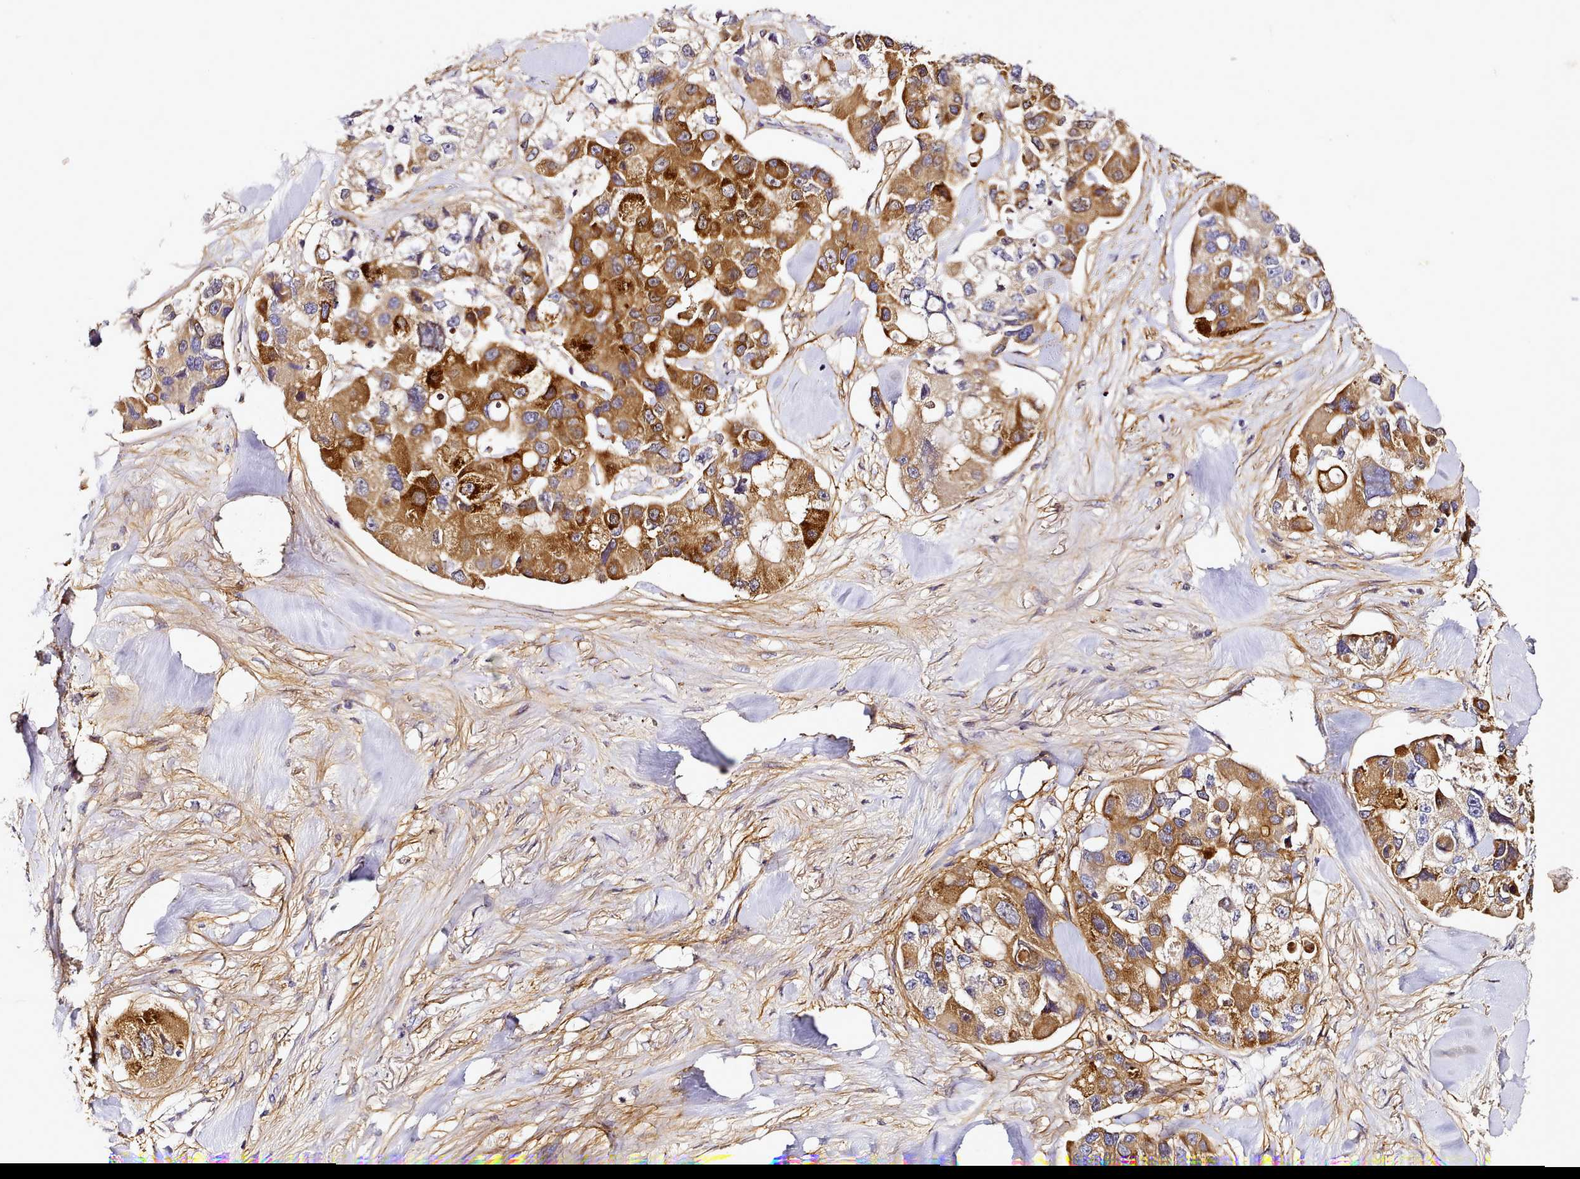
{"staining": {"intensity": "strong", "quantity": ">75%", "location": "cytoplasmic/membranous"}, "tissue": "lung cancer", "cell_type": "Tumor cells", "image_type": "cancer", "snomed": [{"axis": "morphology", "description": "Adenocarcinoma, NOS"}, {"axis": "topography", "description": "Lung"}], "caption": "Immunohistochemistry histopathology image of neoplastic tissue: human lung adenocarcinoma stained using immunohistochemistry exhibits high levels of strong protein expression localized specifically in the cytoplasmic/membranous of tumor cells, appearing as a cytoplasmic/membranous brown color.", "gene": "NBPF1", "patient": {"sex": "female", "age": 54}}